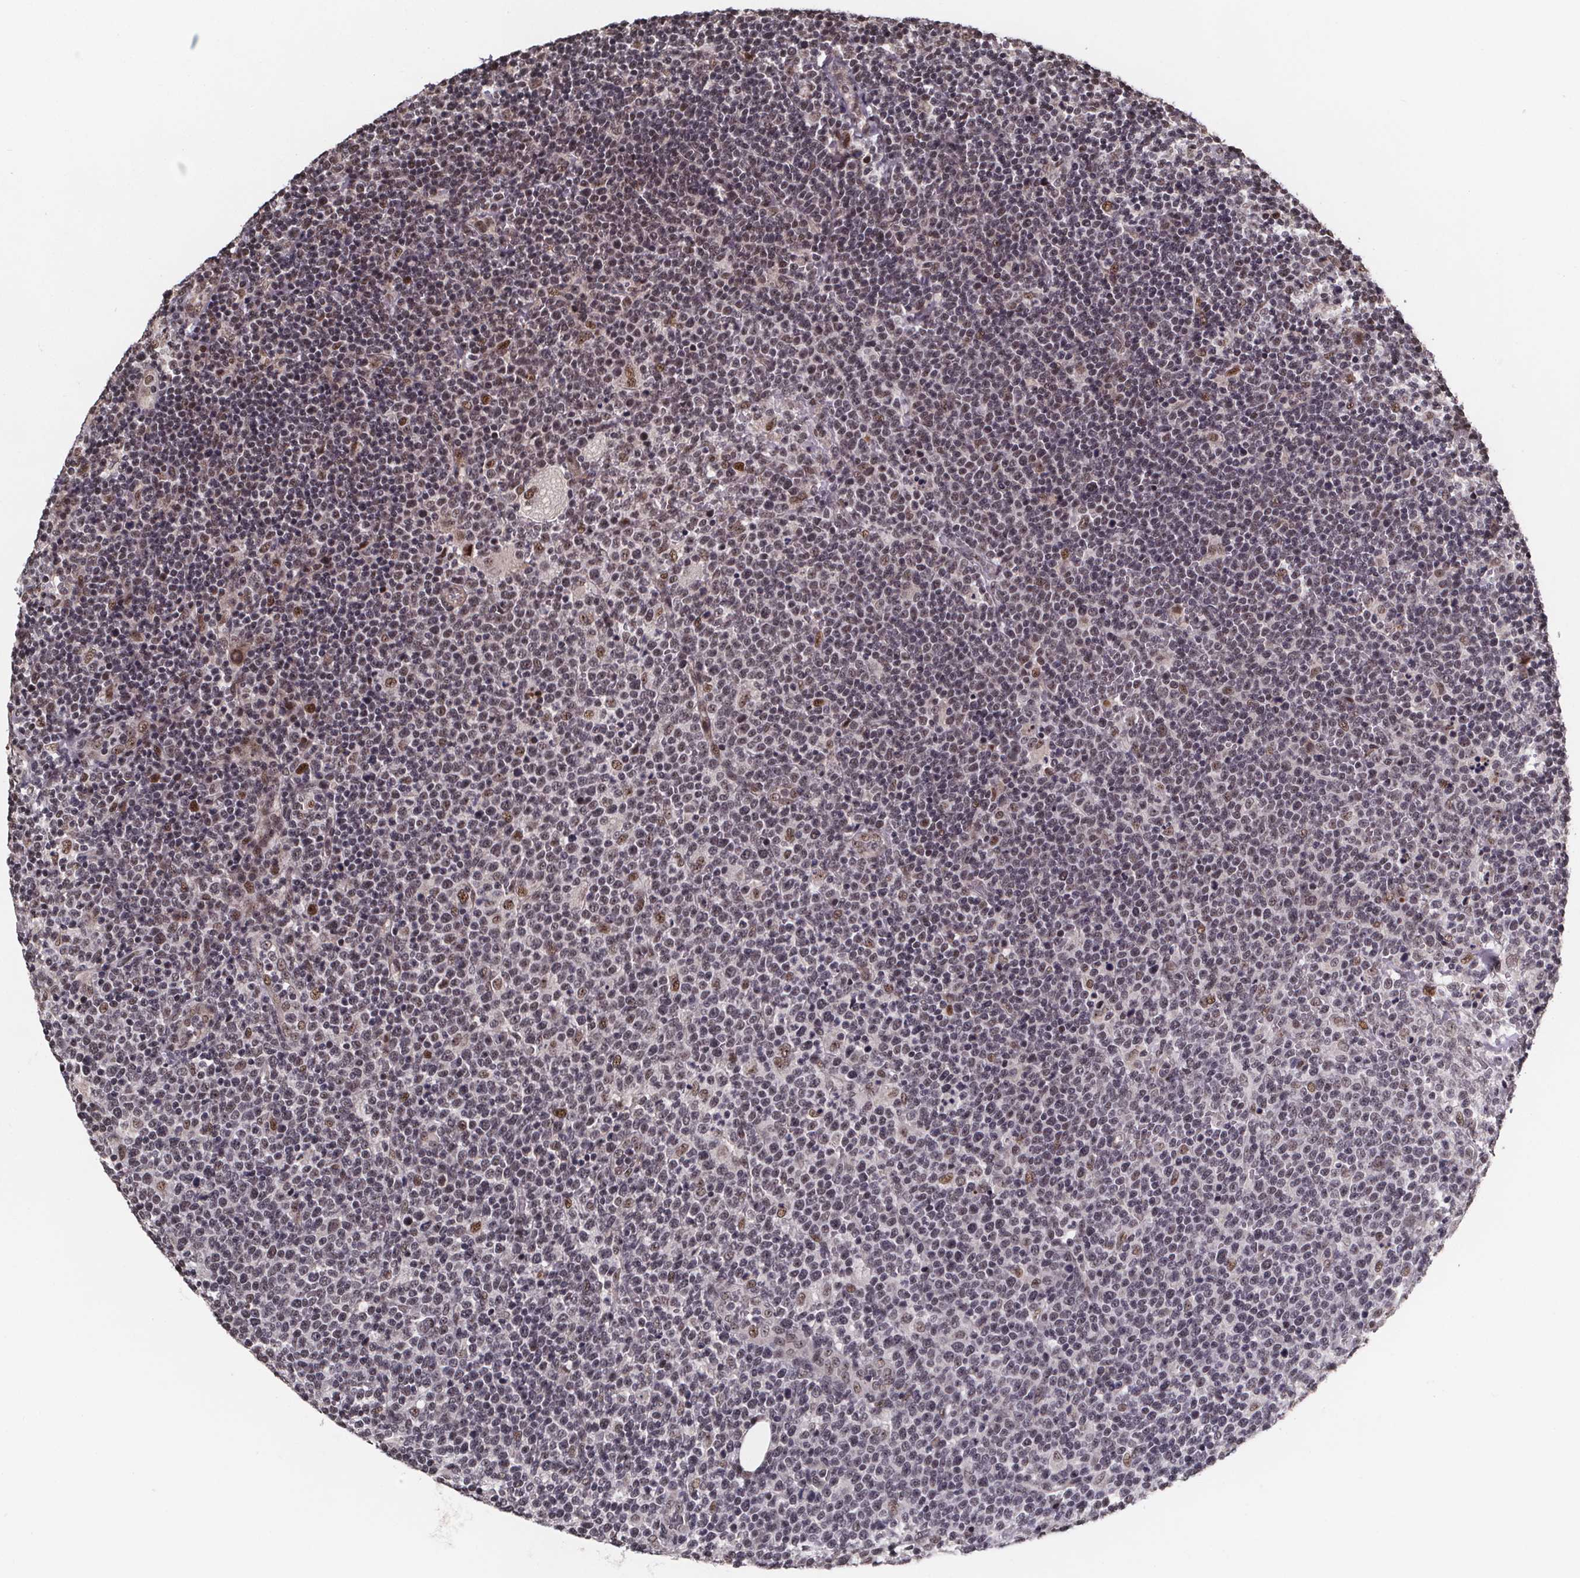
{"staining": {"intensity": "moderate", "quantity": "<25%", "location": "nuclear"}, "tissue": "lymphoma", "cell_type": "Tumor cells", "image_type": "cancer", "snomed": [{"axis": "morphology", "description": "Malignant lymphoma, non-Hodgkin's type, High grade"}, {"axis": "topography", "description": "Lymph node"}], "caption": "About <25% of tumor cells in human high-grade malignant lymphoma, non-Hodgkin's type show moderate nuclear protein staining as visualized by brown immunohistochemical staining.", "gene": "U2SURP", "patient": {"sex": "male", "age": 61}}